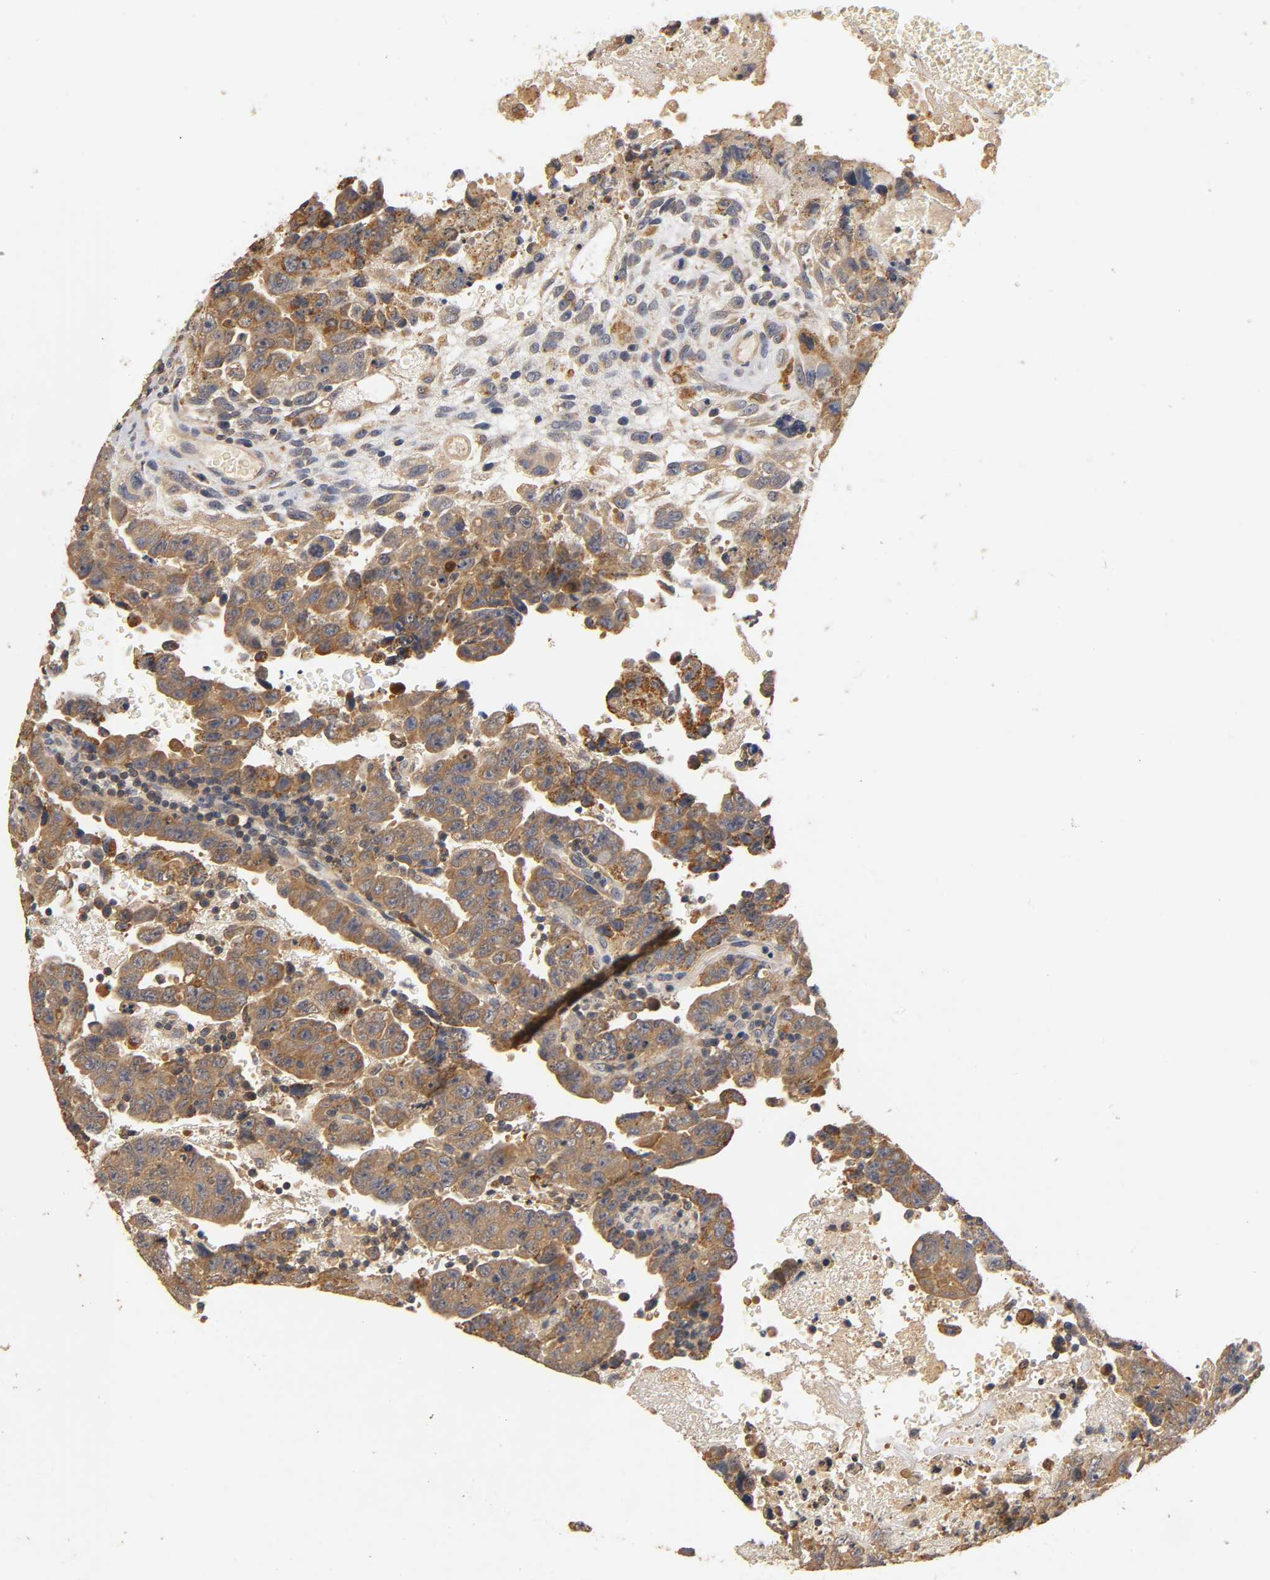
{"staining": {"intensity": "strong", "quantity": ">75%", "location": "cytoplasmic/membranous"}, "tissue": "testis cancer", "cell_type": "Tumor cells", "image_type": "cancer", "snomed": [{"axis": "morphology", "description": "Carcinoma, Embryonal, NOS"}, {"axis": "topography", "description": "Testis"}], "caption": "An IHC micrograph of neoplastic tissue is shown. Protein staining in brown highlights strong cytoplasmic/membranous positivity in embryonal carcinoma (testis) within tumor cells. The protein of interest is shown in brown color, while the nuclei are stained blue.", "gene": "SCAP", "patient": {"sex": "male", "age": 28}}